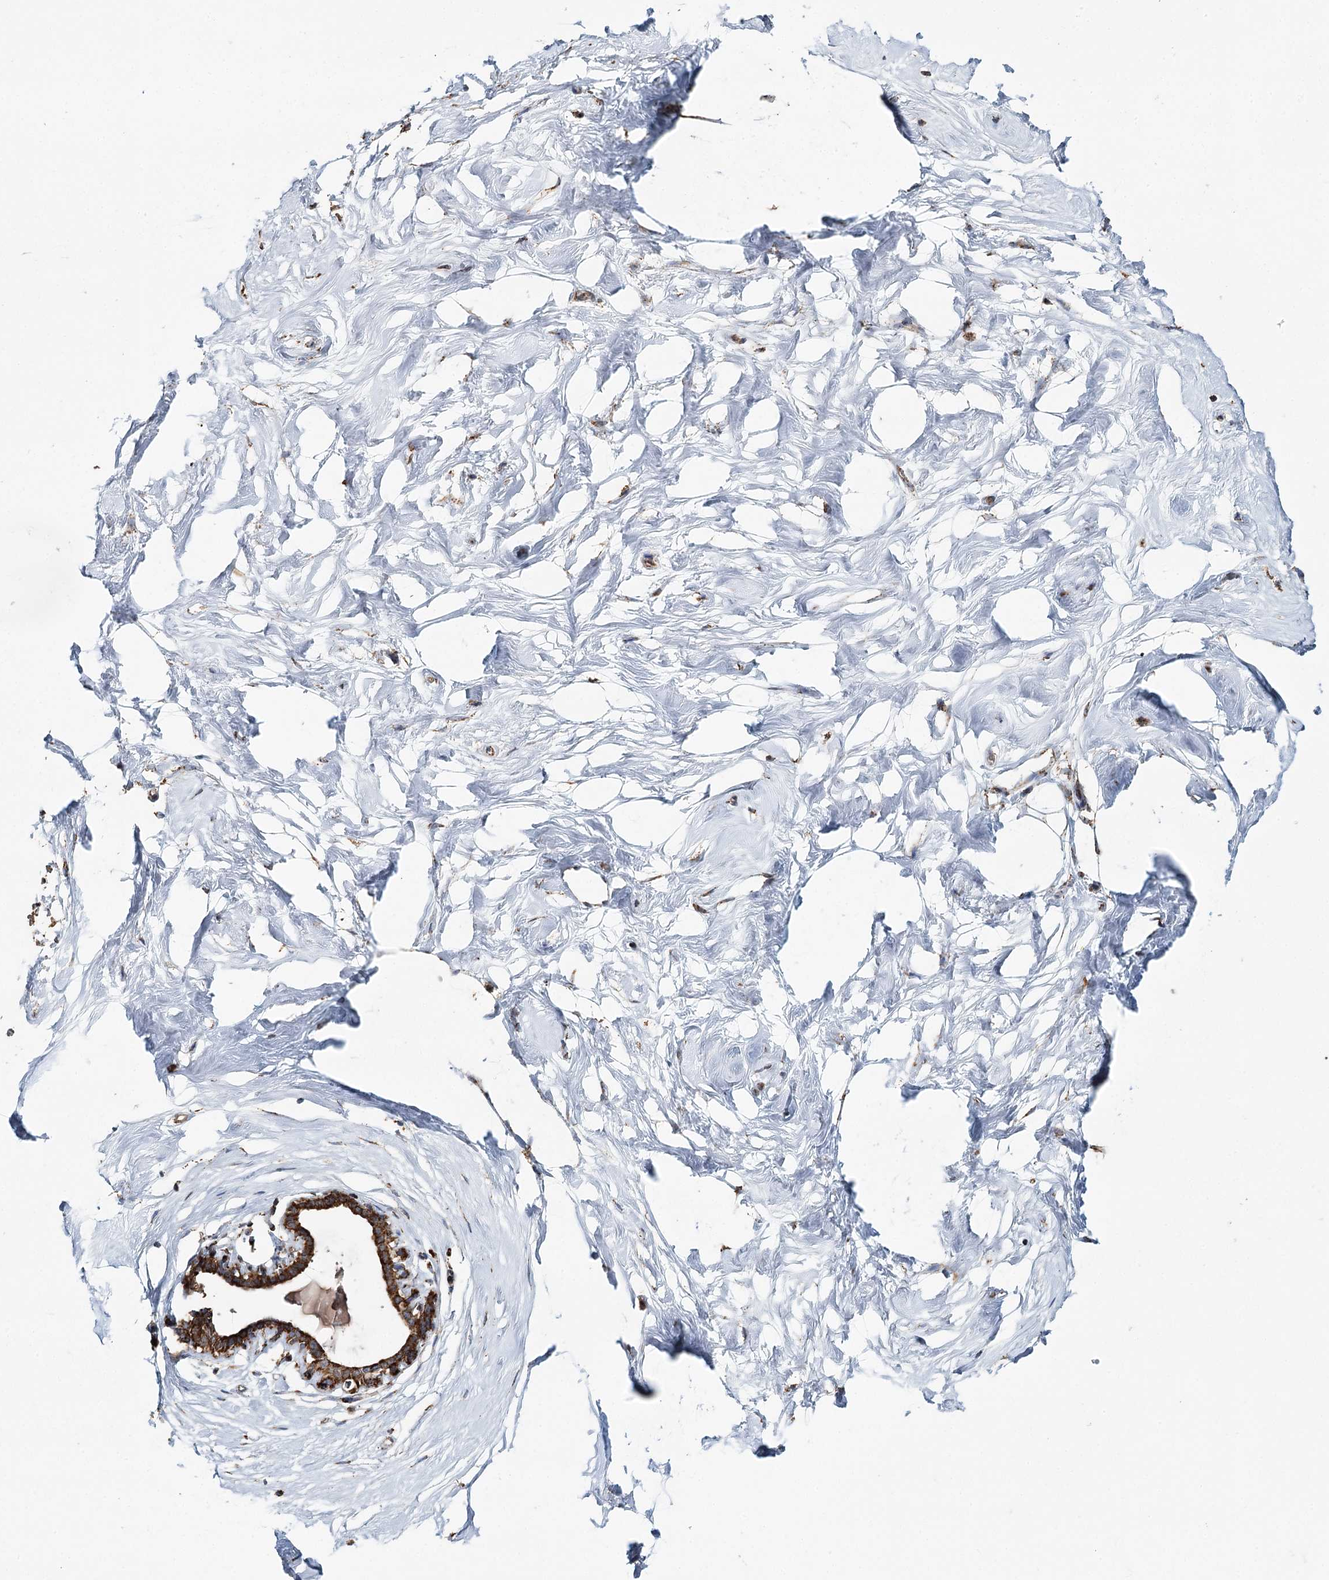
{"staining": {"intensity": "moderate", "quantity": "25%-75%", "location": "cytoplasmic/membranous"}, "tissue": "breast", "cell_type": "Adipocytes", "image_type": "normal", "snomed": [{"axis": "morphology", "description": "Normal tissue, NOS"}, {"axis": "morphology", "description": "Adenoma, NOS"}, {"axis": "topography", "description": "Breast"}], "caption": "Protein staining of normal breast demonstrates moderate cytoplasmic/membranous expression in approximately 25%-75% of adipocytes.", "gene": "APH1A", "patient": {"sex": "female", "age": 23}}